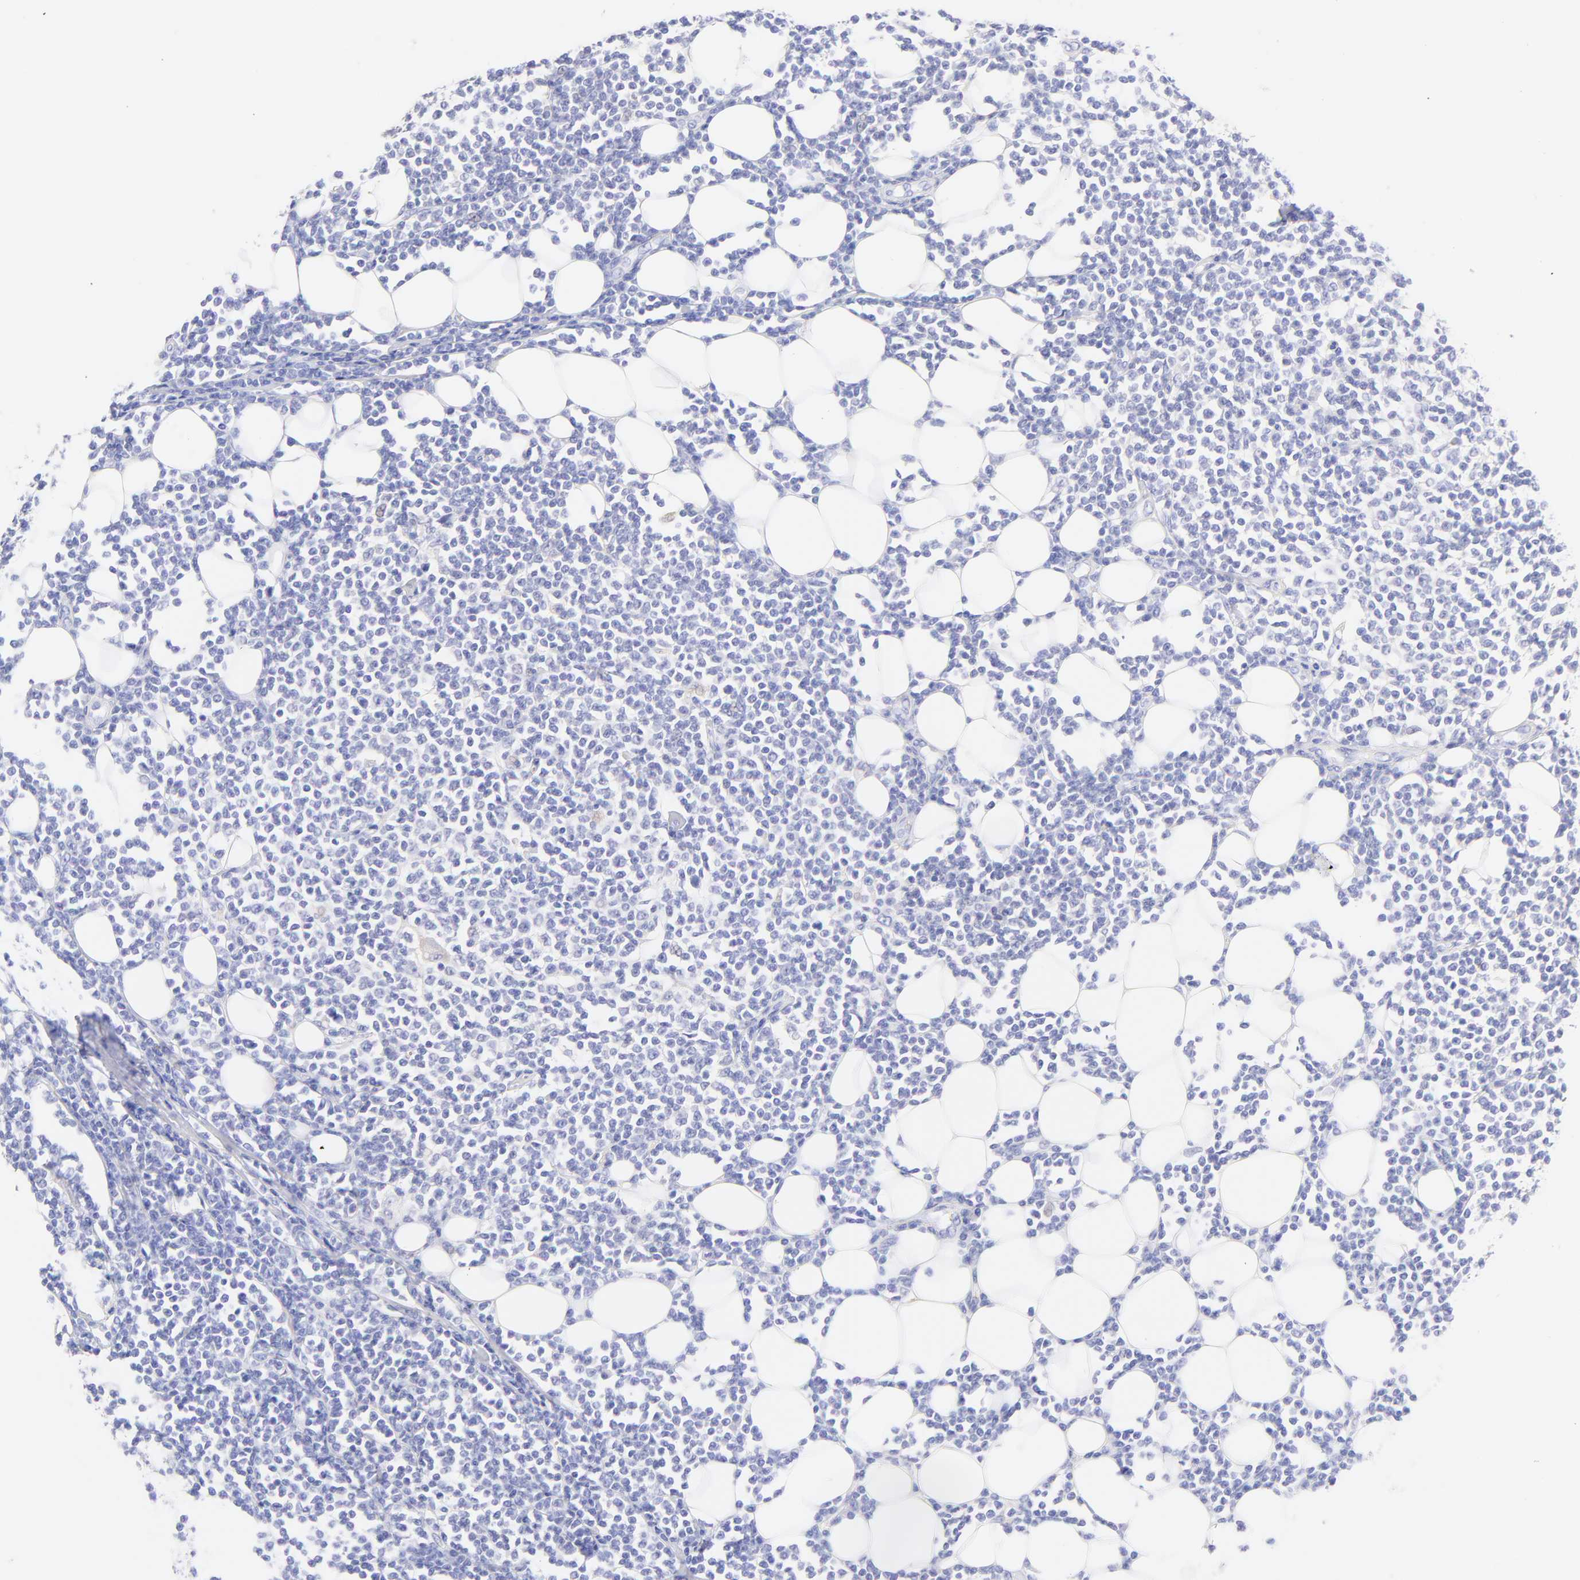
{"staining": {"intensity": "negative", "quantity": "none", "location": "none"}, "tissue": "lymphoma", "cell_type": "Tumor cells", "image_type": "cancer", "snomed": [{"axis": "morphology", "description": "Malignant lymphoma, non-Hodgkin's type, Low grade"}, {"axis": "topography", "description": "Soft tissue"}], "caption": "The photomicrograph shows no significant expression in tumor cells of low-grade malignant lymphoma, non-Hodgkin's type.", "gene": "FRMPD3", "patient": {"sex": "male", "age": 92}}